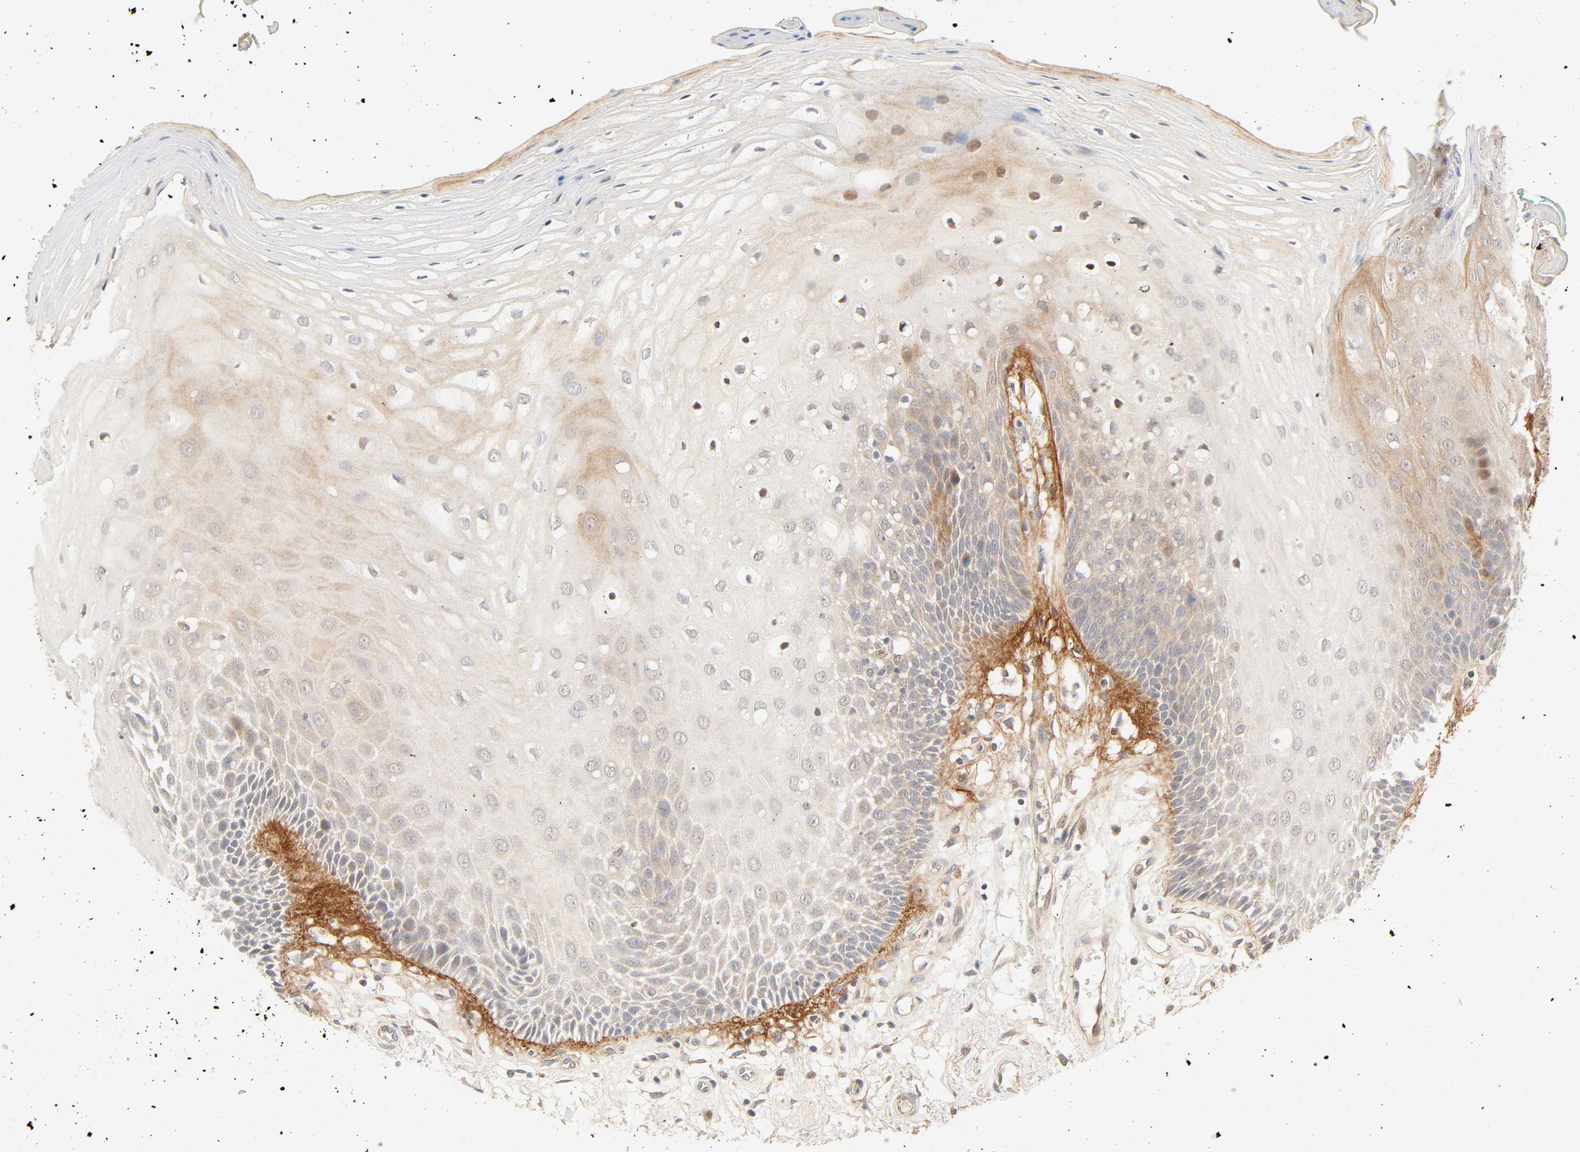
{"staining": {"intensity": "weak", "quantity": "25%-75%", "location": "cytoplasmic/membranous"}, "tissue": "oral mucosa", "cell_type": "Squamous epithelial cells", "image_type": "normal", "snomed": [{"axis": "morphology", "description": "Normal tissue, NOS"}, {"axis": "morphology", "description": "Squamous cell carcinoma, NOS"}, {"axis": "topography", "description": "Skeletal muscle"}, {"axis": "topography", "description": "Oral tissue"}, {"axis": "topography", "description": "Head-Neck"}], "caption": "Immunohistochemistry of benign human oral mucosa reveals low levels of weak cytoplasmic/membranous staining in approximately 25%-75% of squamous epithelial cells. Nuclei are stained in blue.", "gene": "CACNA1G", "patient": {"sex": "female", "age": 84}}